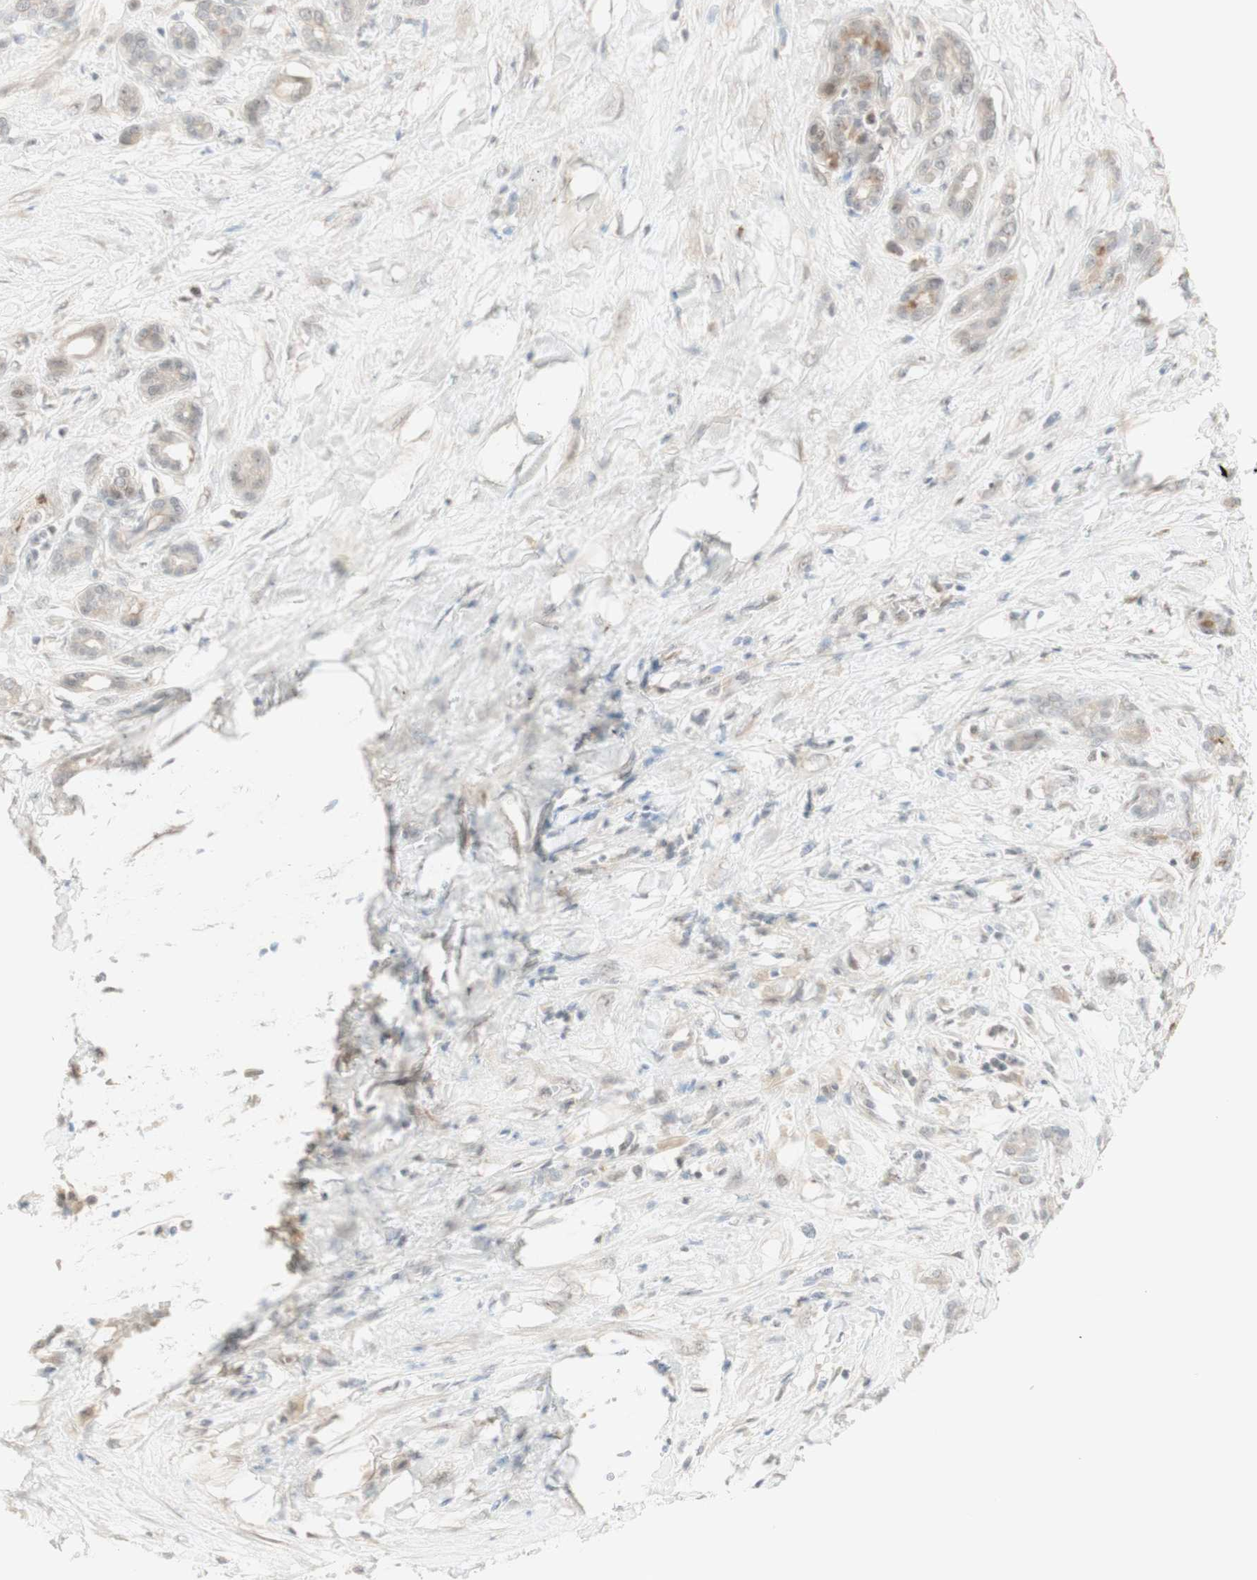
{"staining": {"intensity": "weak", "quantity": "25%-75%", "location": "cytoplasmic/membranous"}, "tissue": "pancreatic cancer", "cell_type": "Tumor cells", "image_type": "cancer", "snomed": [{"axis": "morphology", "description": "Adenocarcinoma, NOS"}, {"axis": "topography", "description": "Pancreas"}], "caption": "Pancreatic cancer stained with a protein marker demonstrates weak staining in tumor cells.", "gene": "PLCD4", "patient": {"sex": "male", "age": 41}}